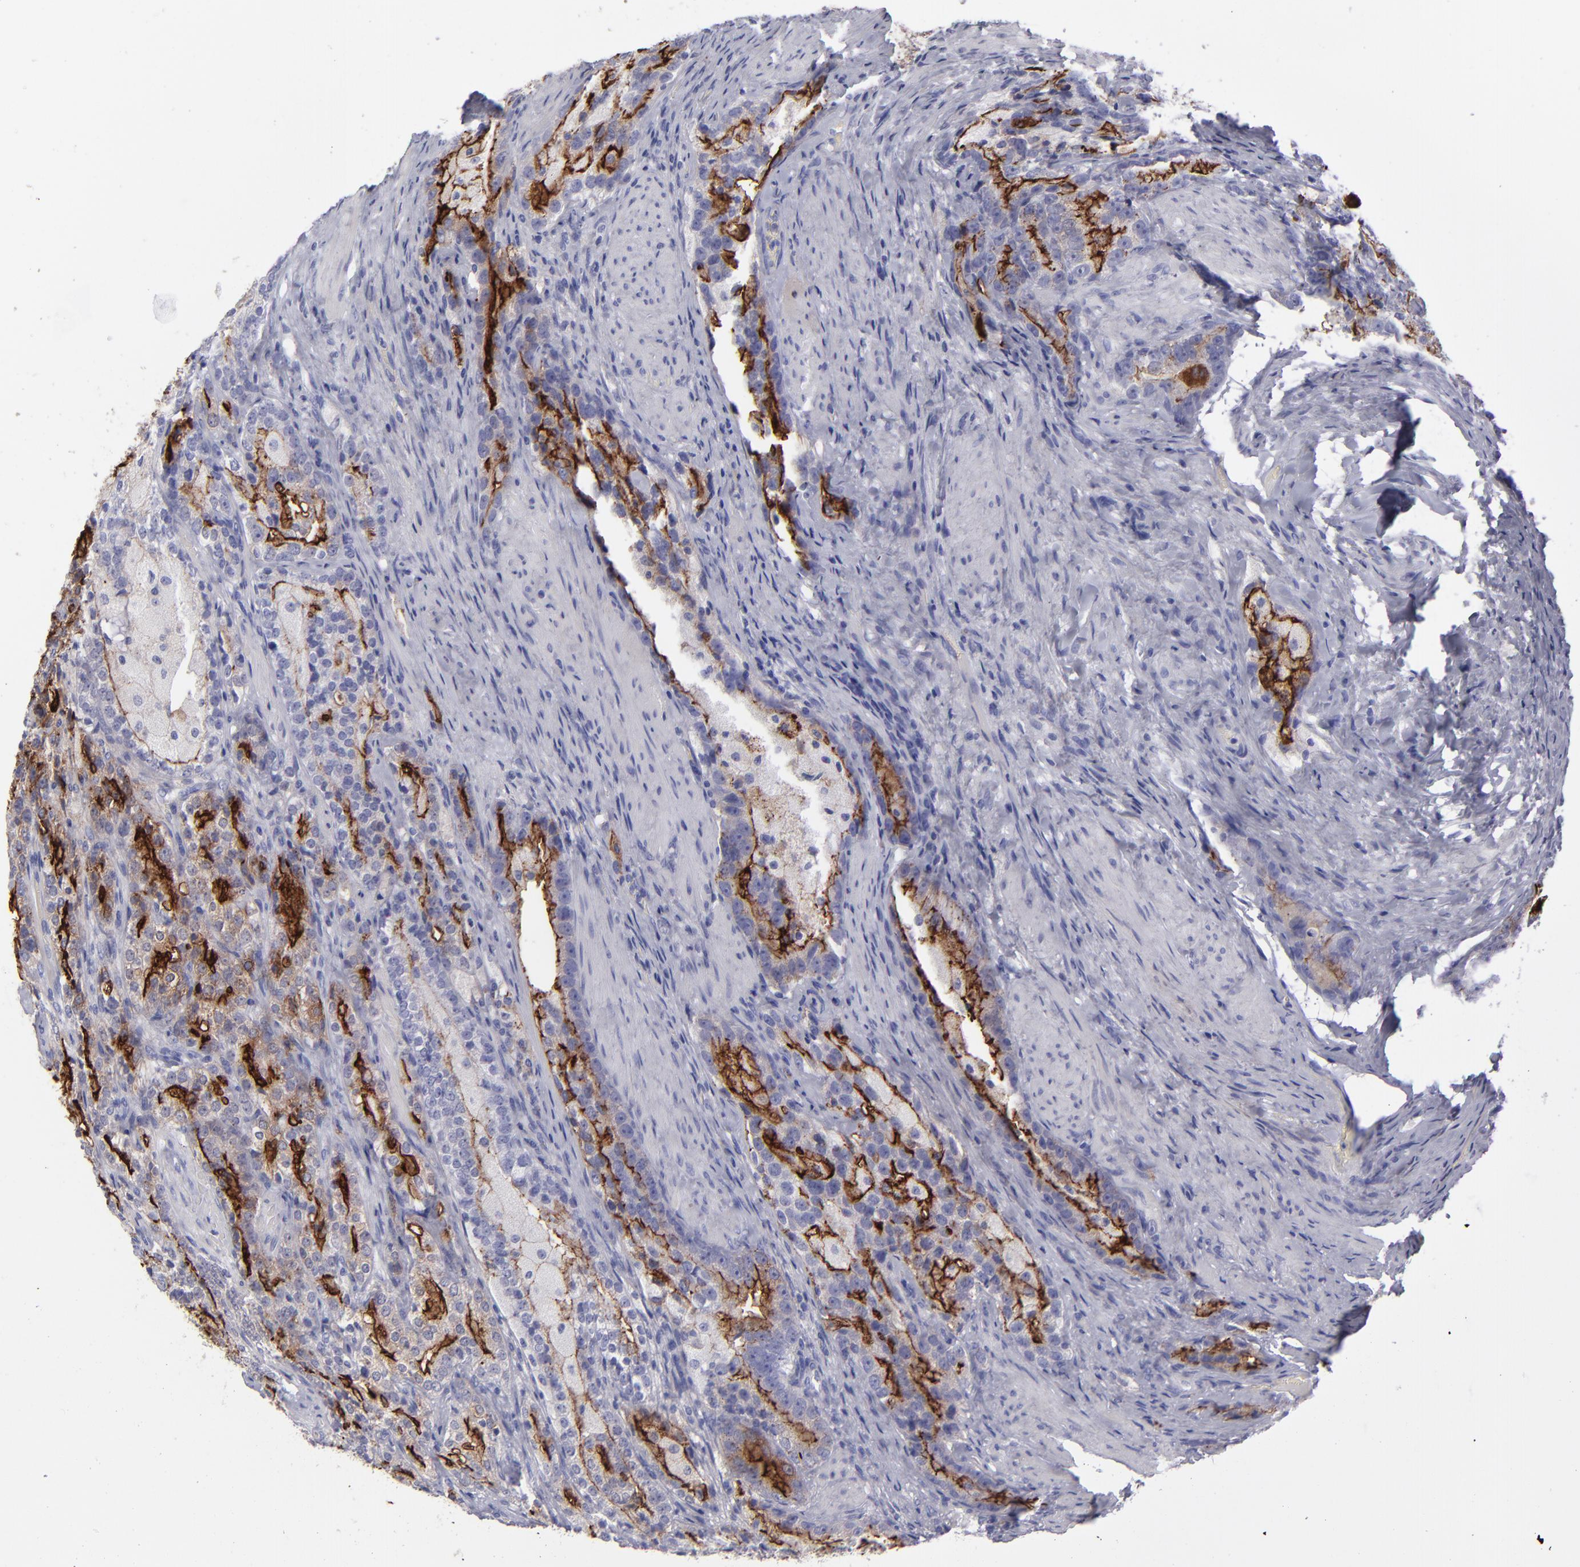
{"staining": {"intensity": "moderate", "quantity": "25%-75%", "location": "cytoplasmic/membranous"}, "tissue": "prostate cancer", "cell_type": "Tumor cells", "image_type": "cancer", "snomed": [{"axis": "morphology", "description": "Adenocarcinoma, High grade"}, {"axis": "topography", "description": "Prostate"}], "caption": "Immunohistochemical staining of human prostate adenocarcinoma (high-grade) shows medium levels of moderate cytoplasmic/membranous positivity in approximately 25%-75% of tumor cells. (brown staining indicates protein expression, while blue staining denotes nuclei).", "gene": "ANPEP", "patient": {"sex": "male", "age": 63}}